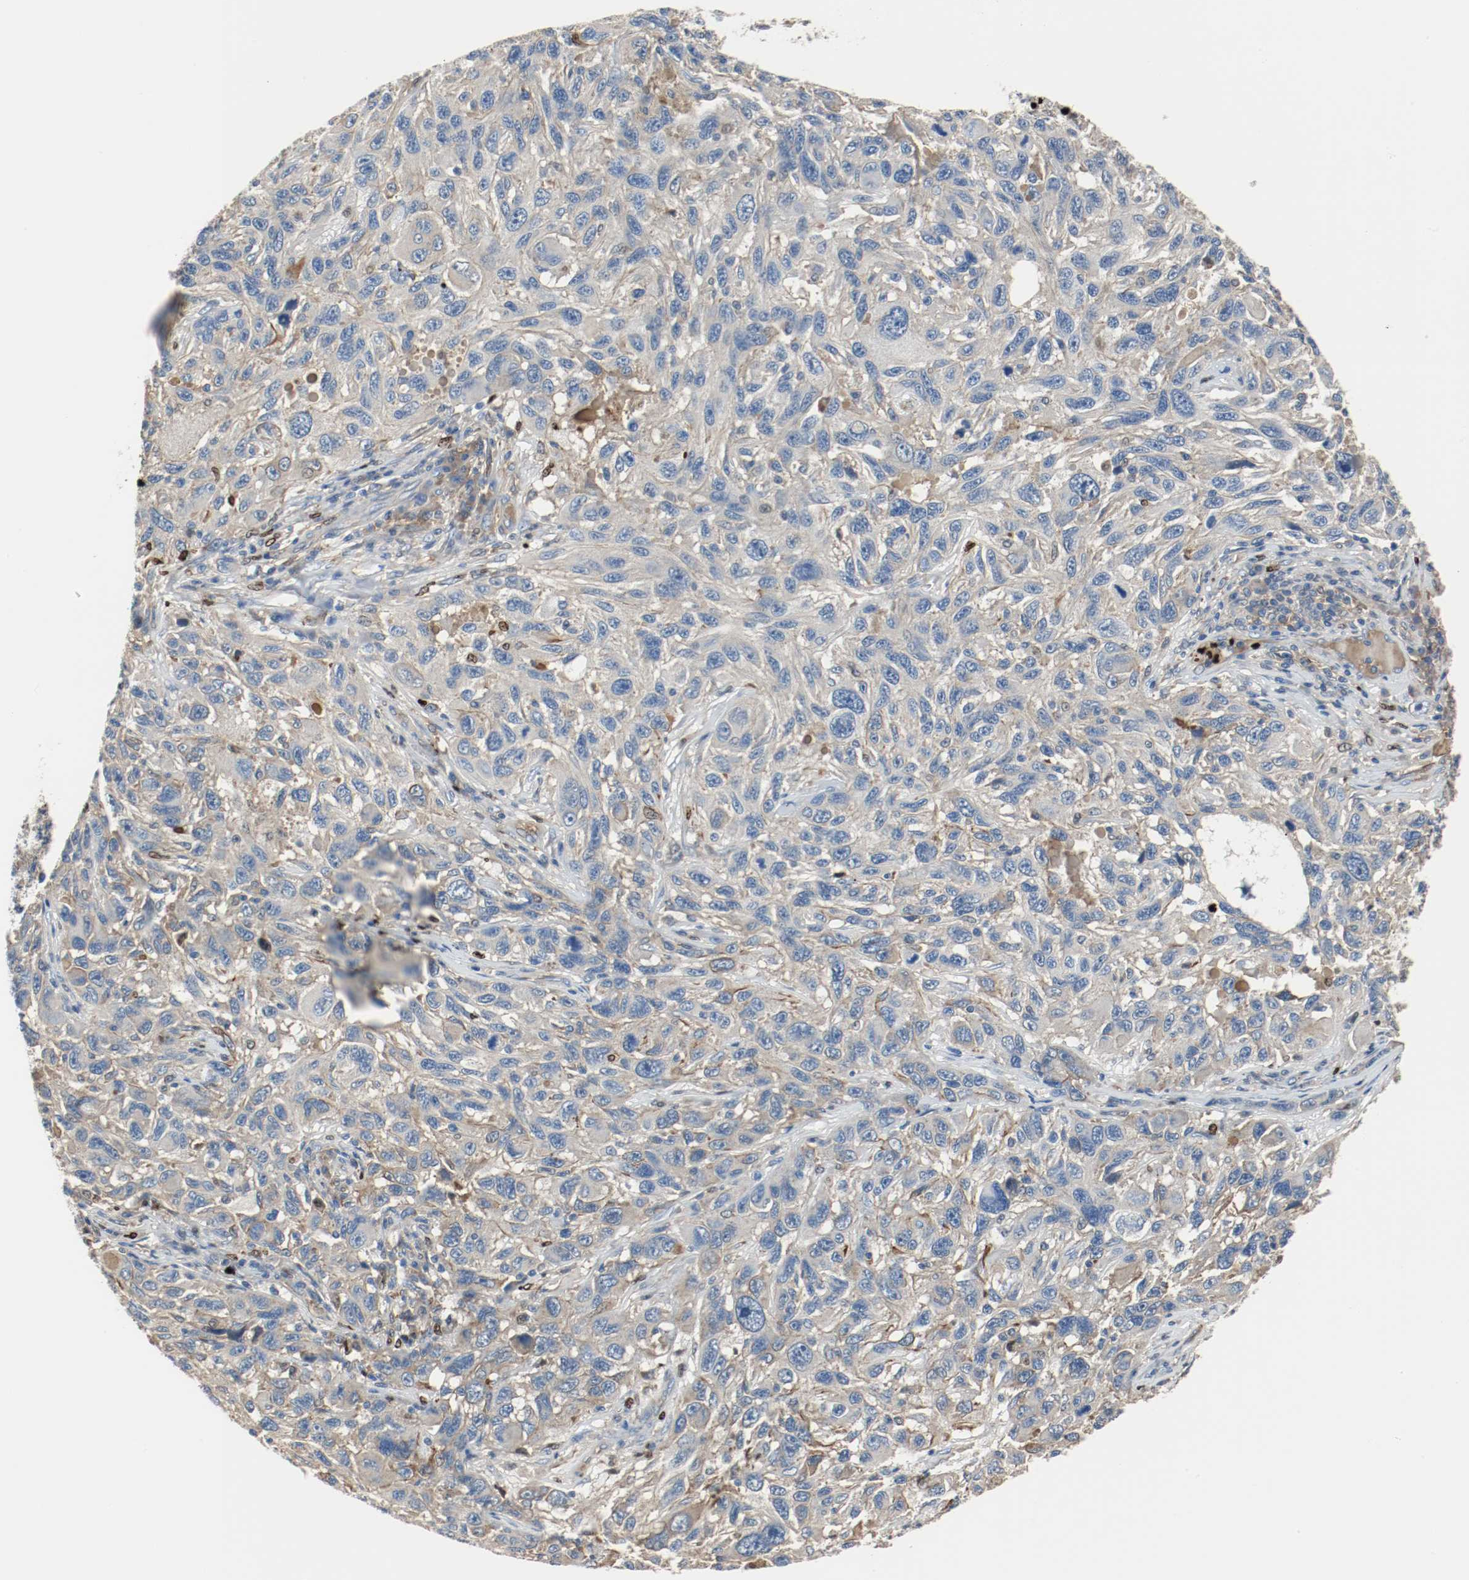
{"staining": {"intensity": "negative", "quantity": "none", "location": "none"}, "tissue": "melanoma", "cell_type": "Tumor cells", "image_type": "cancer", "snomed": [{"axis": "morphology", "description": "Malignant melanoma, NOS"}, {"axis": "topography", "description": "Skin"}], "caption": "Immunohistochemistry (IHC) histopathology image of neoplastic tissue: human melanoma stained with DAB (3,3'-diaminobenzidine) demonstrates no significant protein expression in tumor cells.", "gene": "BLK", "patient": {"sex": "male", "age": 53}}